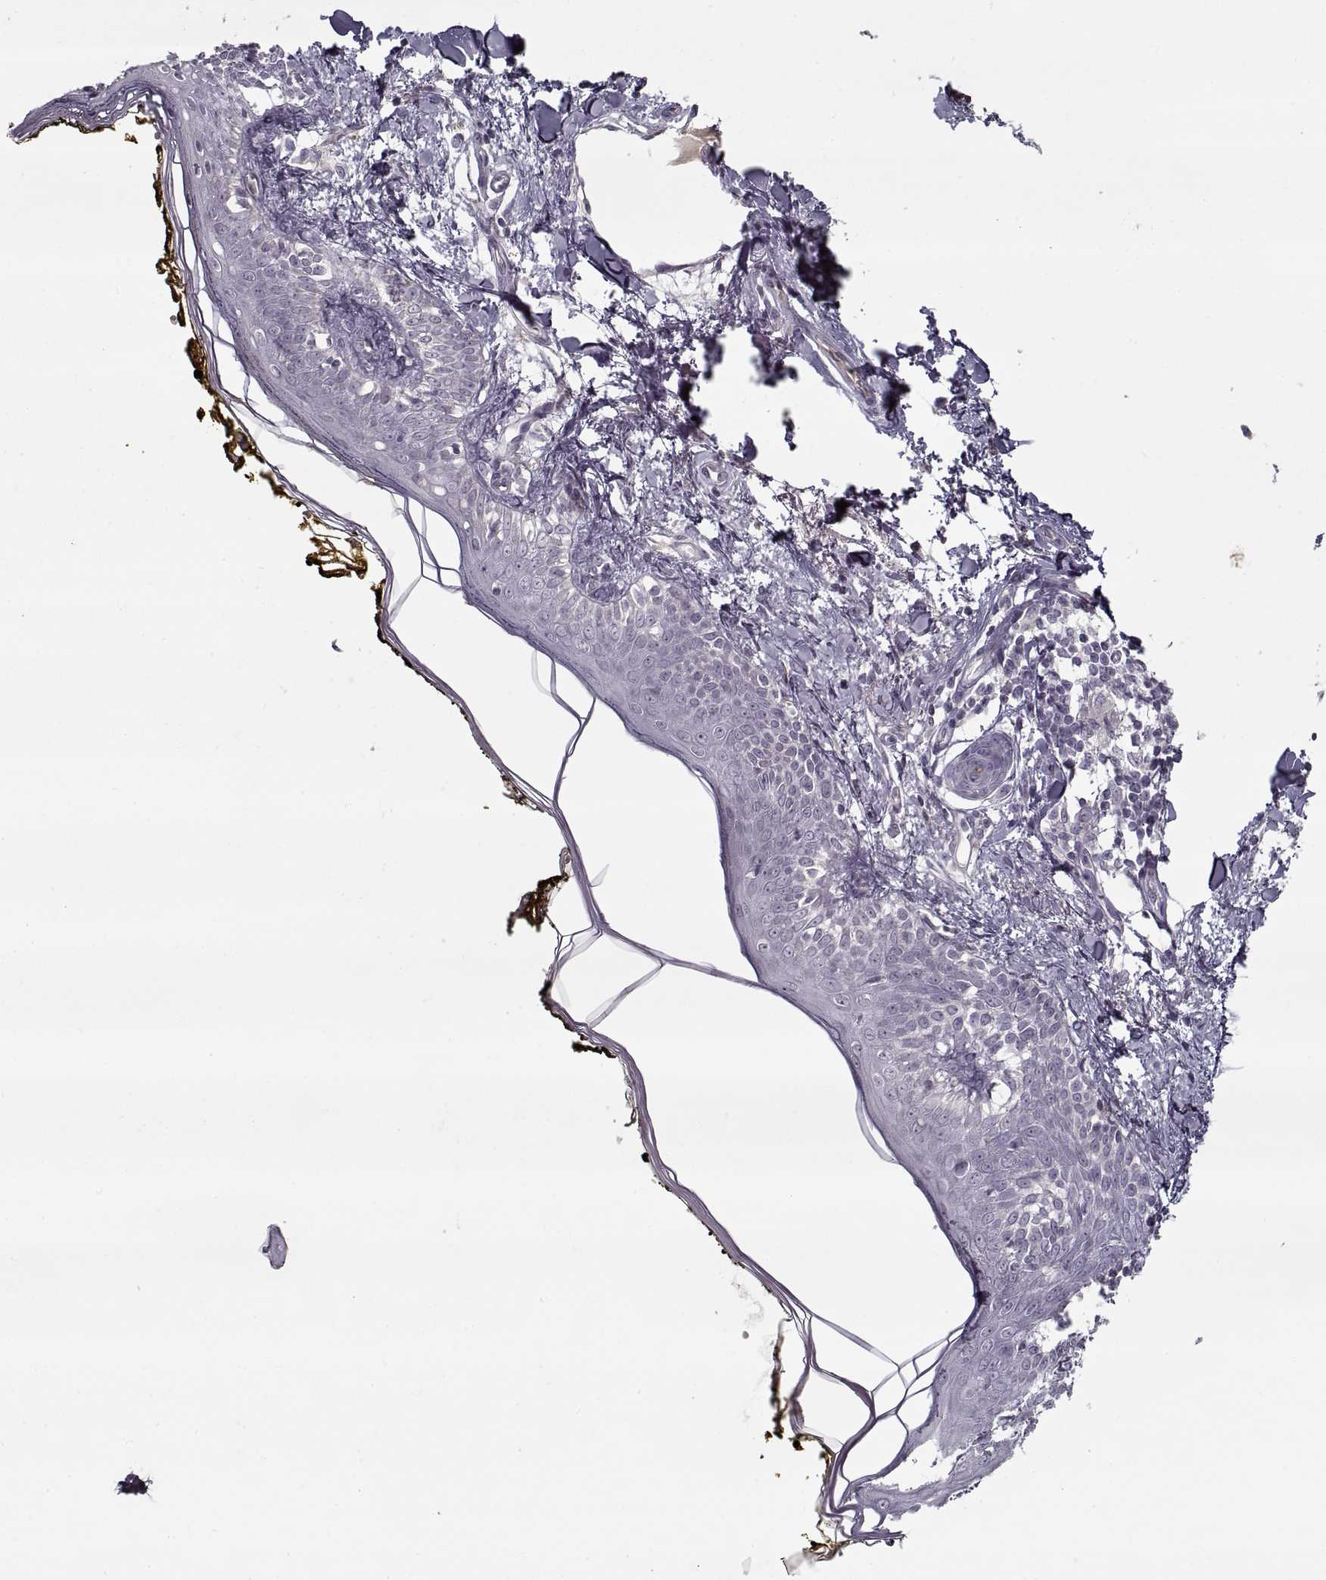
{"staining": {"intensity": "negative", "quantity": "none", "location": "none"}, "tissue": "skin", "cell_type": "Fibroblasts", "image_type": "normal", "snomed": [{"axis": "morphology", "description": "Normal tissue, NOS"}, {"axis": "topography", "description": "Skin"}], "caption": "The histopathology image demonstrates no staining of fibroblasts in unremarkable skin. (DAB (3,3'-diaminobenzidine) immunohistochemistry (IHC) with hematoxylin counter stain).", "gene": "GAD2", "patient": {"sex": "male", "age": 76}}